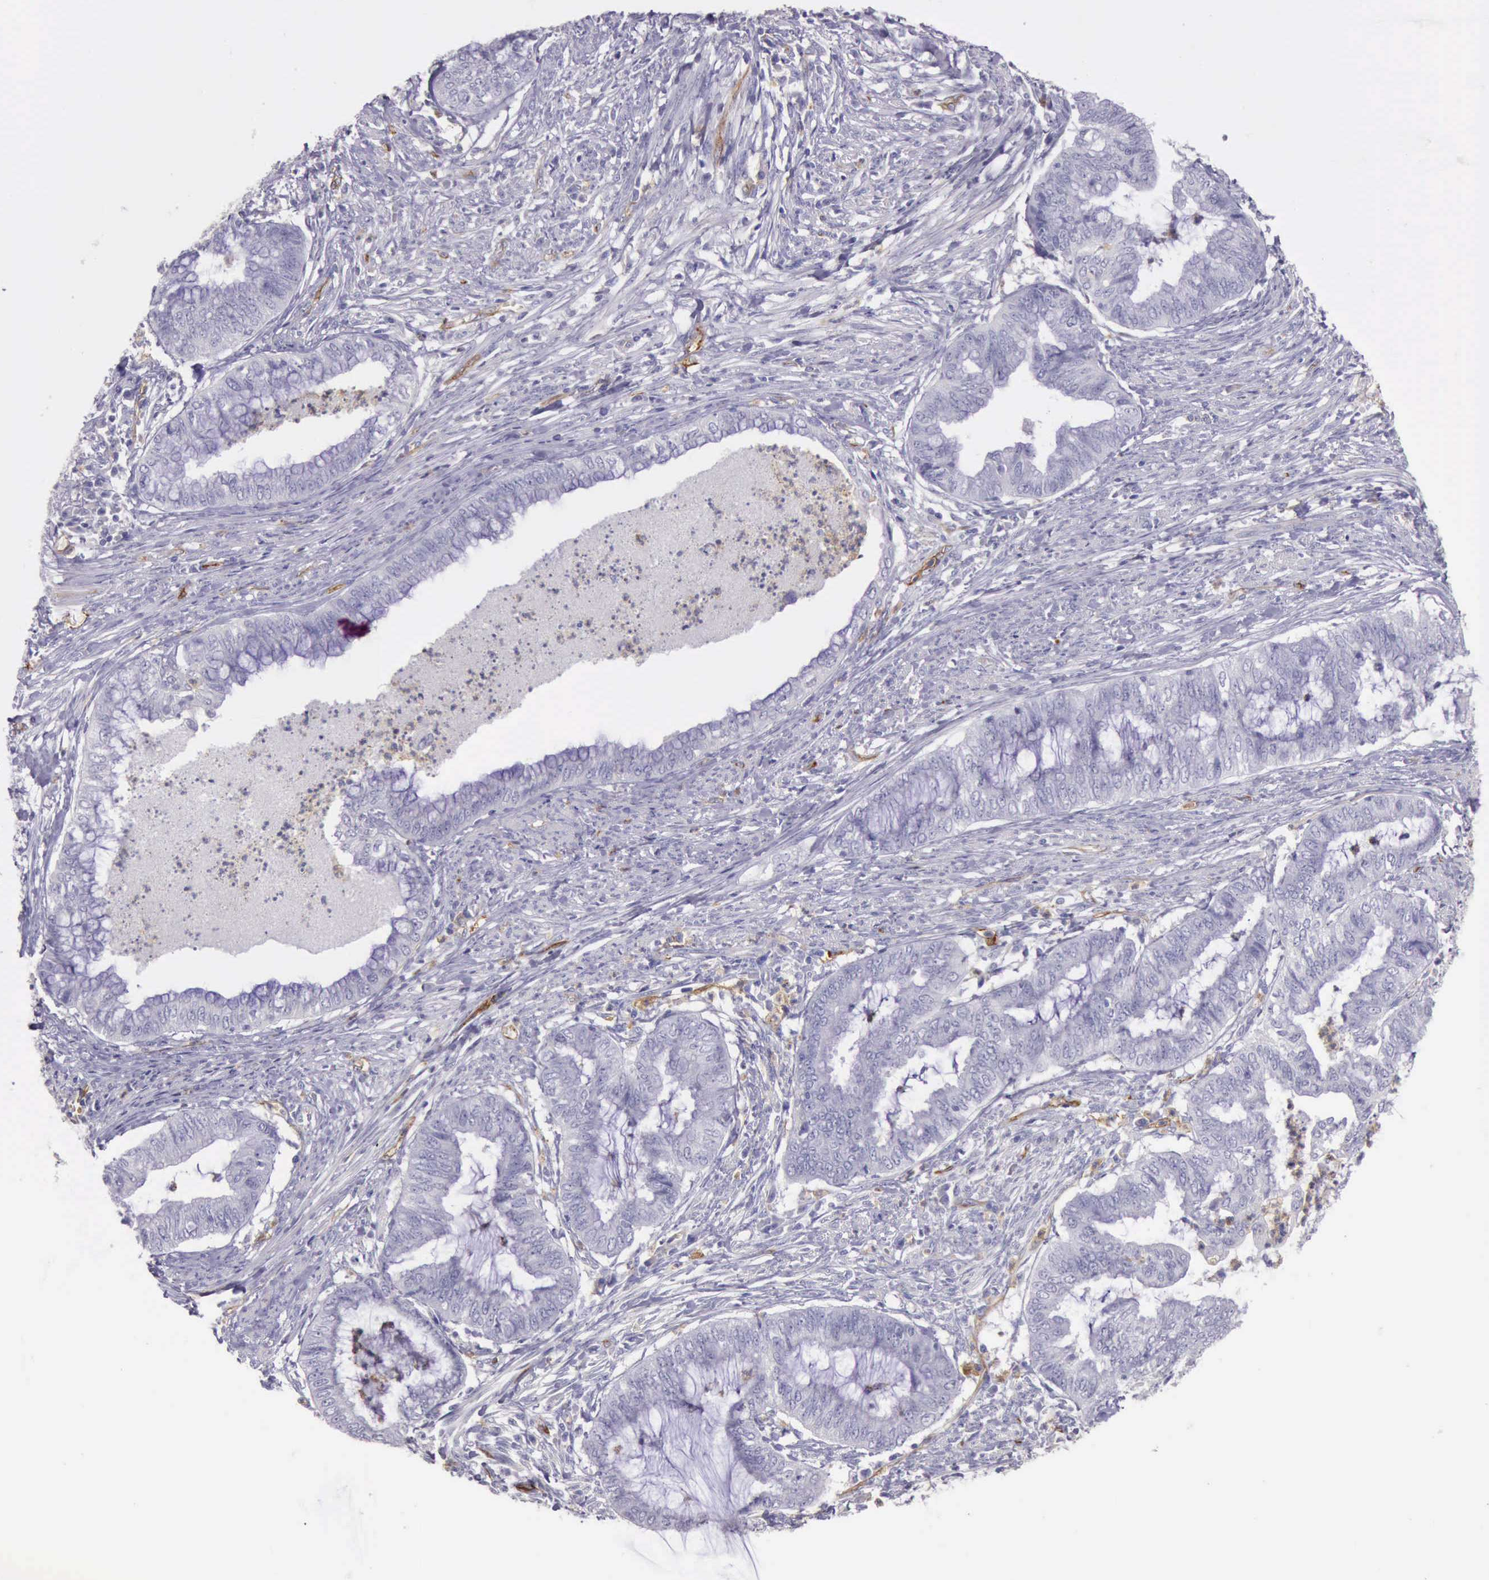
{"staining": {"intensity": "negative", "quantity": "none", "location": "none"}, "tissue": "endometrial cancer", "cell_type": "Tumor cells", "image_type": "cancer", "snomed": [{"axis": "morphology", "description": "Necrosis, NOS"}, {"axis": "morphology", "description": "Adenocarcinoma, NOS"}, {"axis": "topography", "description": "Endometrium"}], "caption": "High magnification brightfield microscopy of adenocarcinoma (endometrial) stained with DAB (3,3'-diaminobenzidine) (brown) and counterstained with hematoxylin (blue): tumor cells show no significant staining. (Brightfield microscopy of DAB IHC at high magnification).", "gene": "TCEANC", "patient": {"sex": "female", "age": 79}}